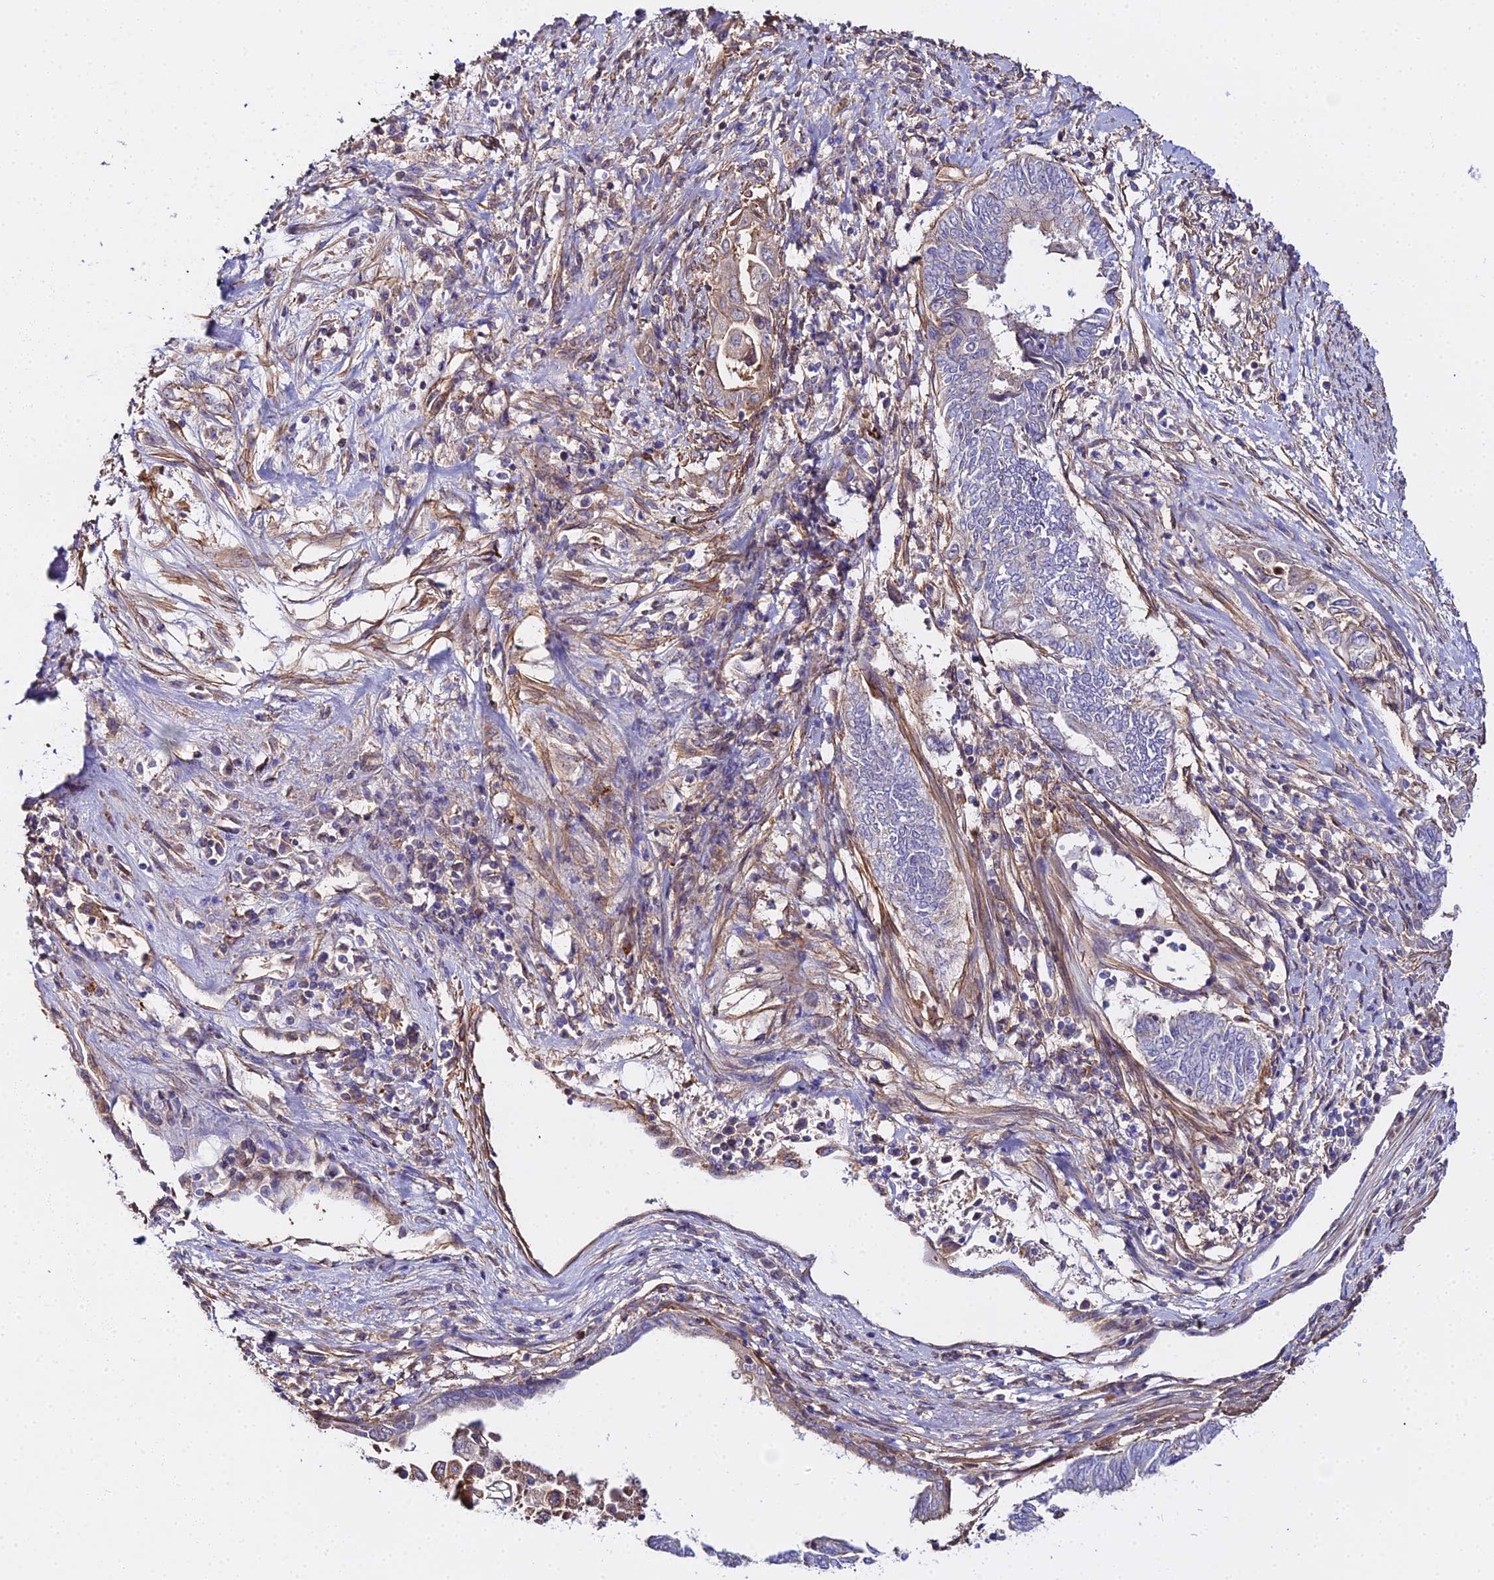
{"staining": {"intensity": "negative", "quantity": "none", "location": "none"}, "tissue": "endometrial cancer", "cell_type": "Tumor cells", "image_type": "cancer", "snomed": [{"axis": "morphology", "description": "Adenocarcinoma, NOS"}, {"axis": "topography", "description": "Uterus"}, {"axis": "topography", "description": "Endometrium"}], "caption": "Tumor cells show no significant protein expression in adenocarcinoma (endometrial).", "gene": "GLYAT", "patient": {"sex": "female", "age": 70}}